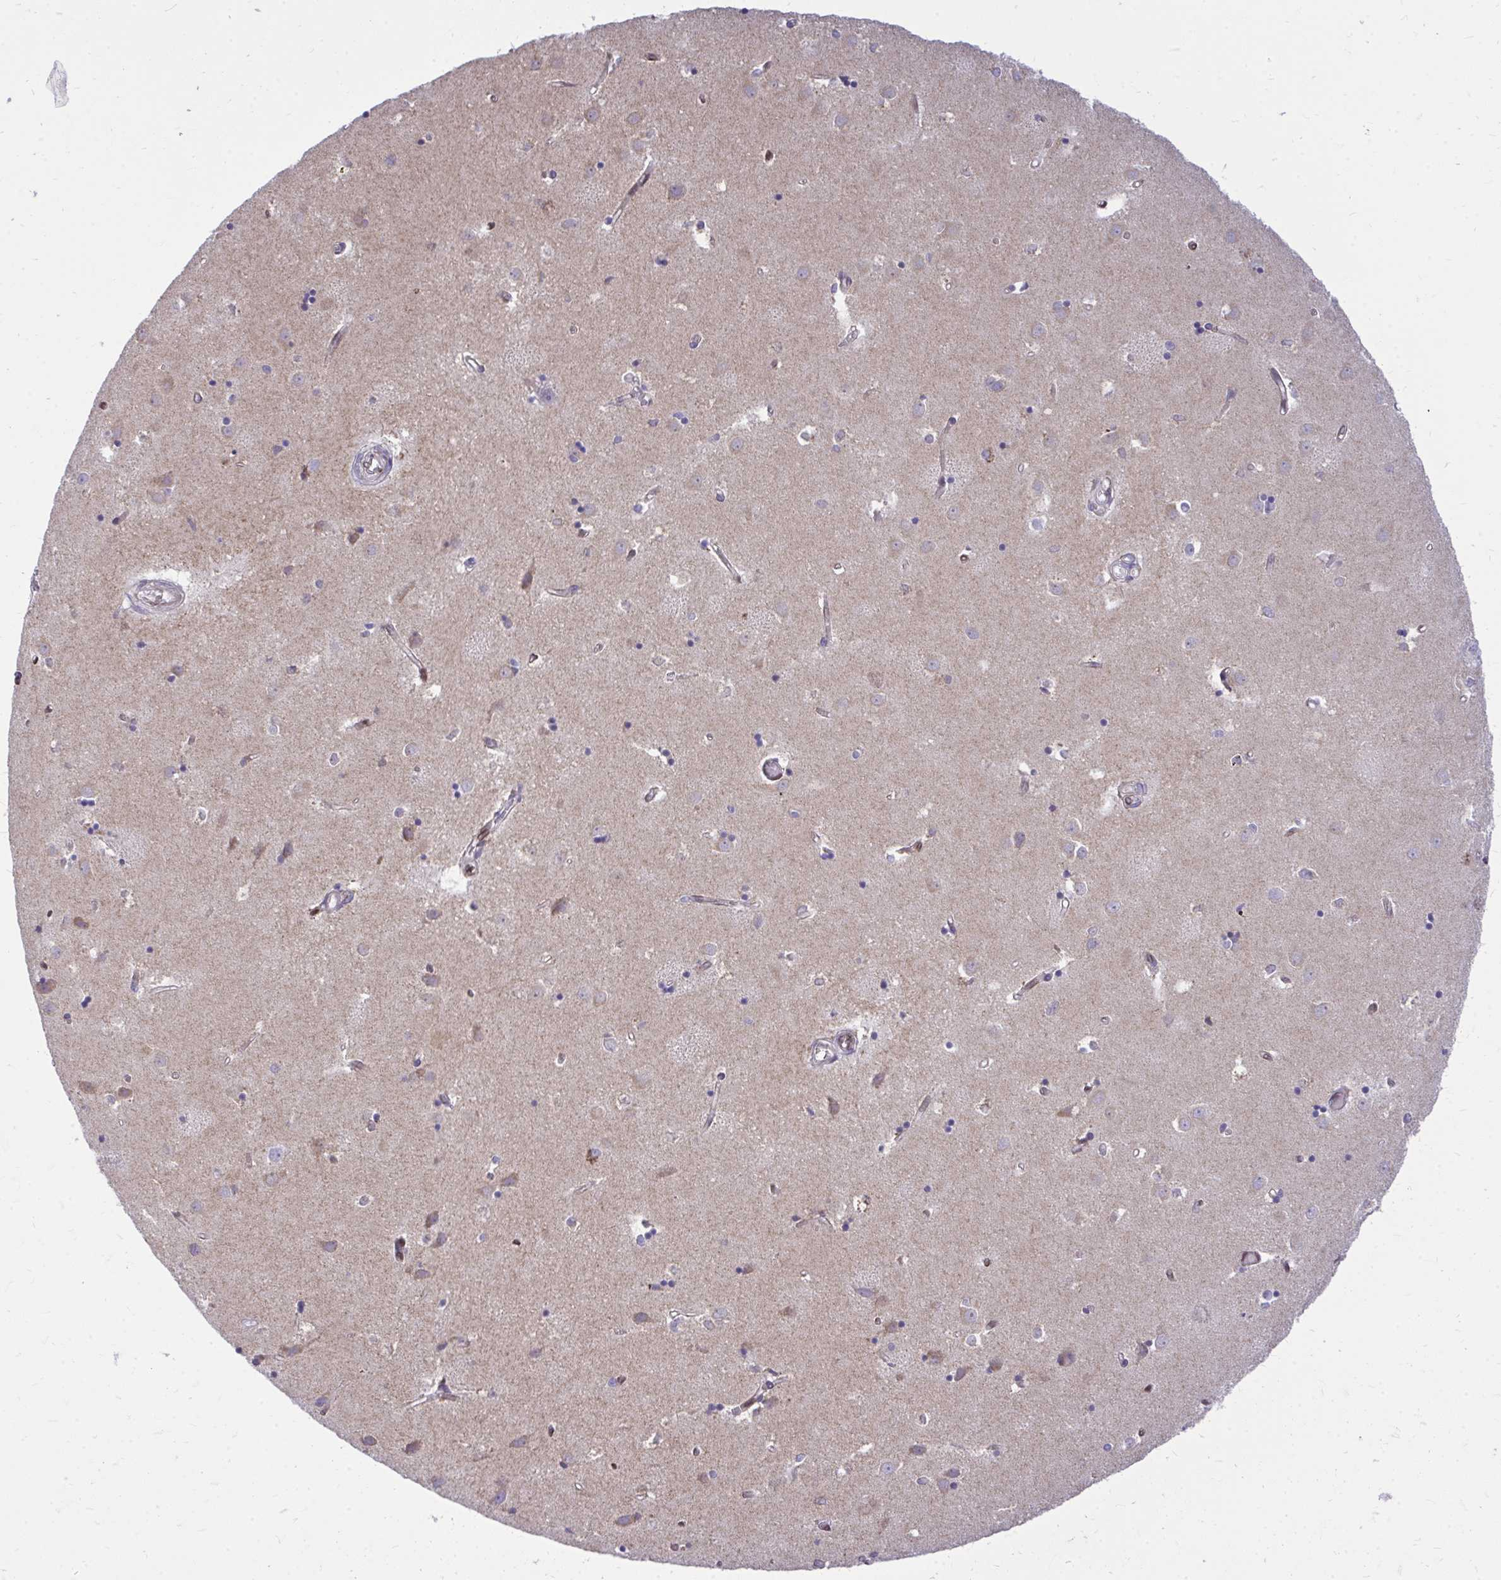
{"staining": {"intensity": "negative", "quantity": "none", "location": "none"}, "tissue": "caudate", "cell_type": "Glial cells", "image_type": "normal", "snomed": [{"axis": "morphology", "description": "Normal tissue, NOS"}, {"axis": "topography", "description": "Lateral ventricle wall"}], "caption": "An immunohistochemistry histopathology image of benign caudate is shown. There is no staining in glial cells of caudate.", "gene": "RPS6KA2", "patient": {"sex": "male", "age": 54}}